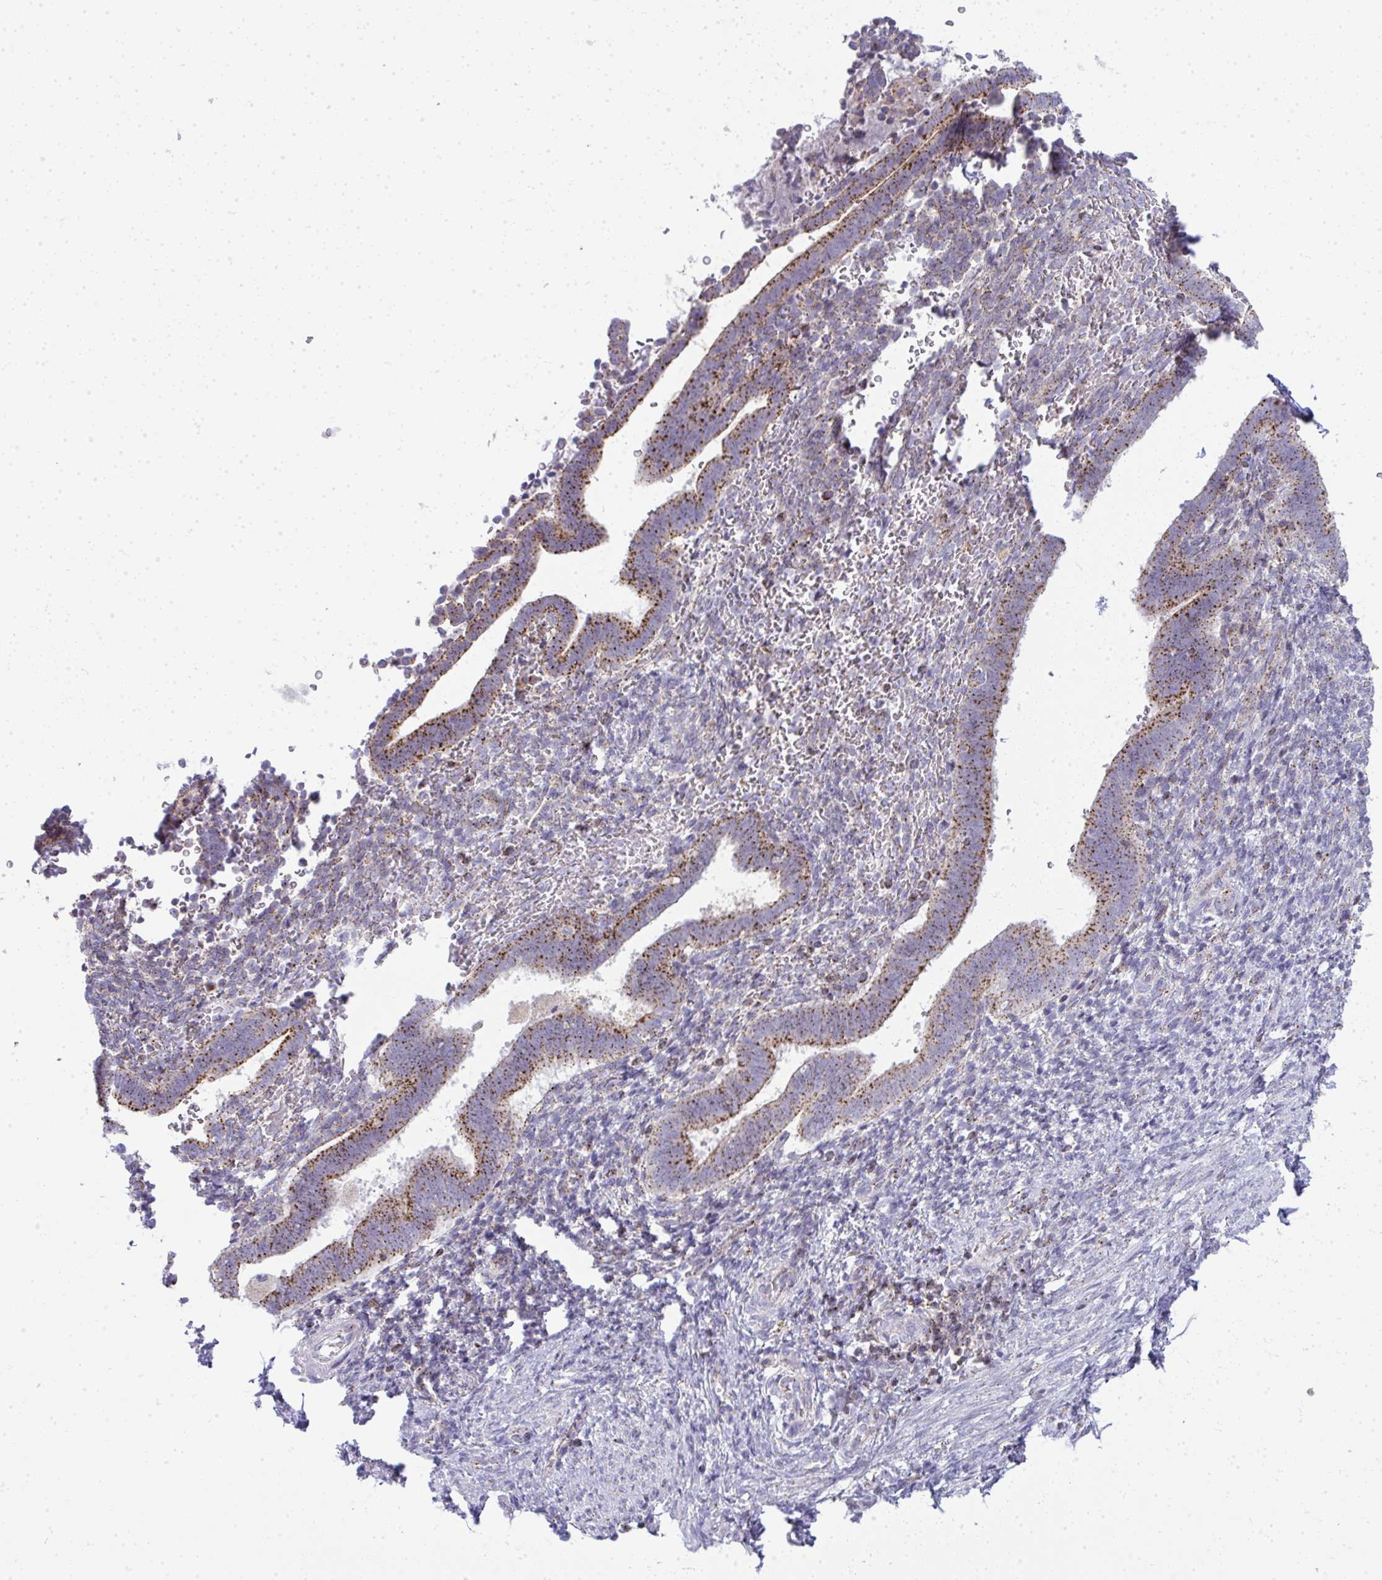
{"staining": {"intensity": "negative", "quantity": "none", "location": "none"}, "tissue": "endometrium", "cell_type": "Cells in endometrial stroma", "image_type": "normal", "snomed": [{"axis": "morphology", "description": "Normal tissue, NOS"}, {"axis": "topography", "description": "Endometrium"}], "caption": "Immunohistochemistry photomicrograph of unremarkable endometrium: human endometrium stained with DAB displays no significant protein positivity in cells in endometrial stroma.", "gene": "VPS4B", "patient": {"sex": "female", "age": 34}}